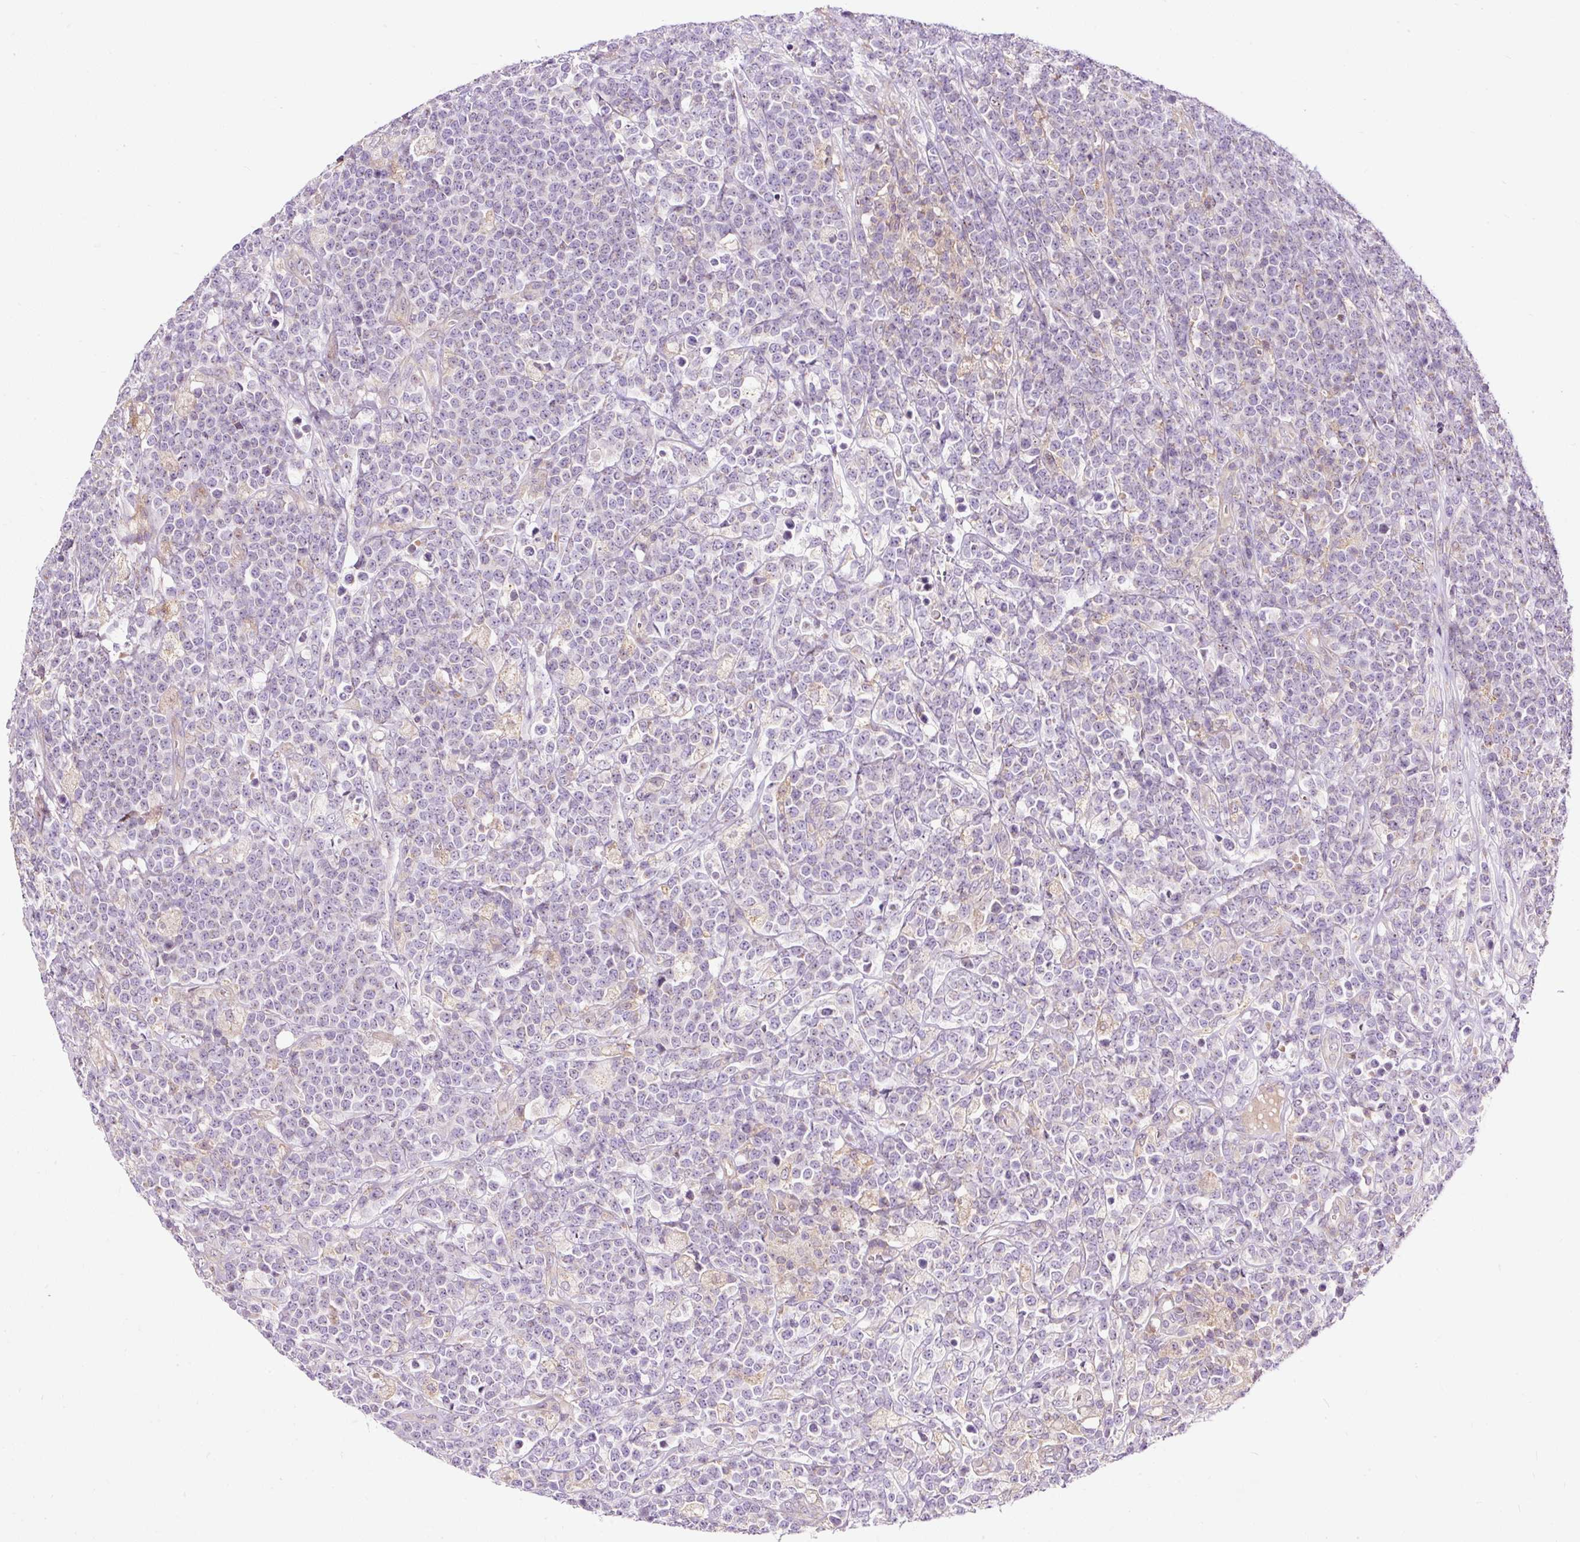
{"staining": {"intensity": "negative", "quantity": "none", "location": "none"}, "tissue": "lymphoma", "cell_type": "Tumor cells", "image_type": "cancer", "snomed": [{"axis": "morphology", "description": "Malignant lymphoma, non-Hodgkin's type, High grade"}, {"axis": "topography", "description": "Small intestine"}], "caption": "Tumor cells are negative for brown protein staining in high-grade malignant lymphoma, non-Hodgkin's type. (Brightfield microscopy of DAB (3,3'-diaminobenzidine) immunohistochemistry at high magnification).", "gene": "BOLA3", "patient": {"sex": "male", "age": 8}}